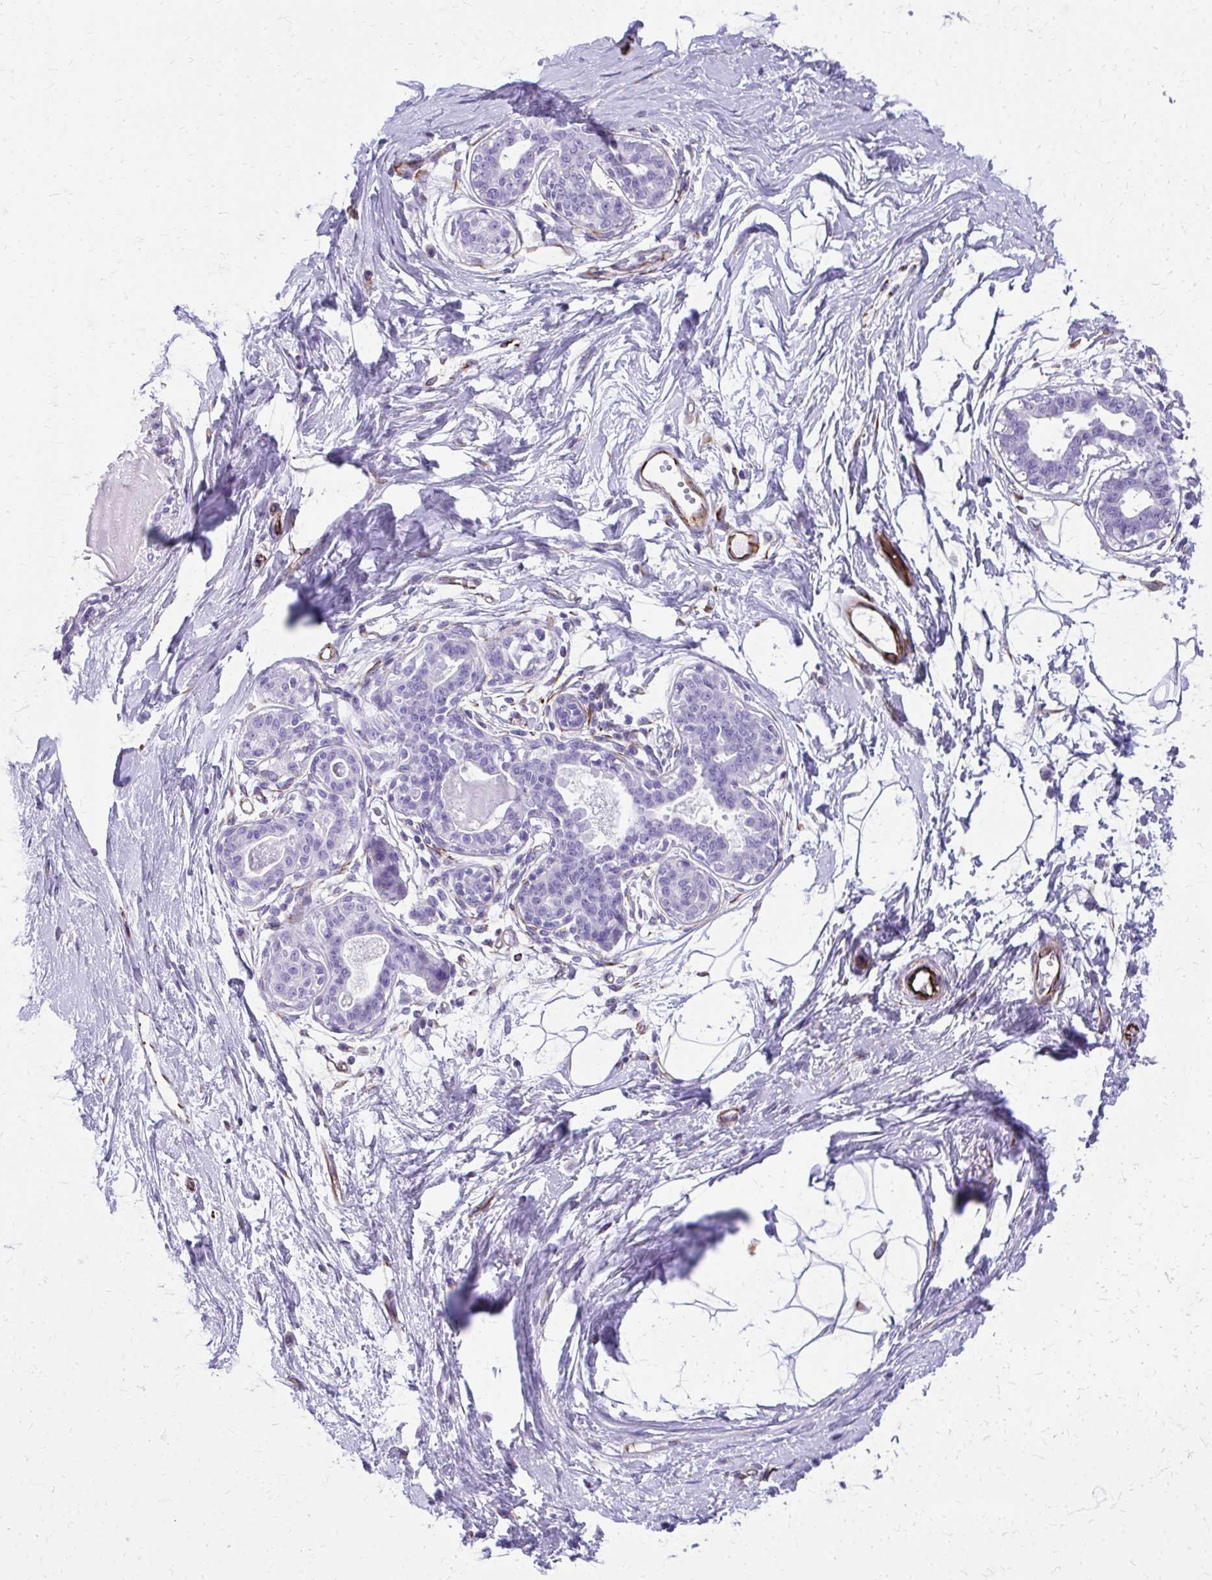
{"staining": {"intensity": "negative", "quantity": "none", "location": "none"}, "tissue": "breast", "cell_type": "Adipocytes", "image_type": "normal", "snomed": [{"axis": "morphology", "description": "Normal tissue, NOS"}, {"axis": "topography", "description": "Breast"}], "caption": "A micrograph of breast stained for a protein reveals no brown staining in adipocytes. (Stains: DAB (3,3'-diaminobenzidine) immunohistochemistry (IHC) with hematoxylin counter stain, Microscopy: brightfield microscopy at high magnification).", "gene": "TRIM6", "patient": {"sex": "female", "age": 45}}